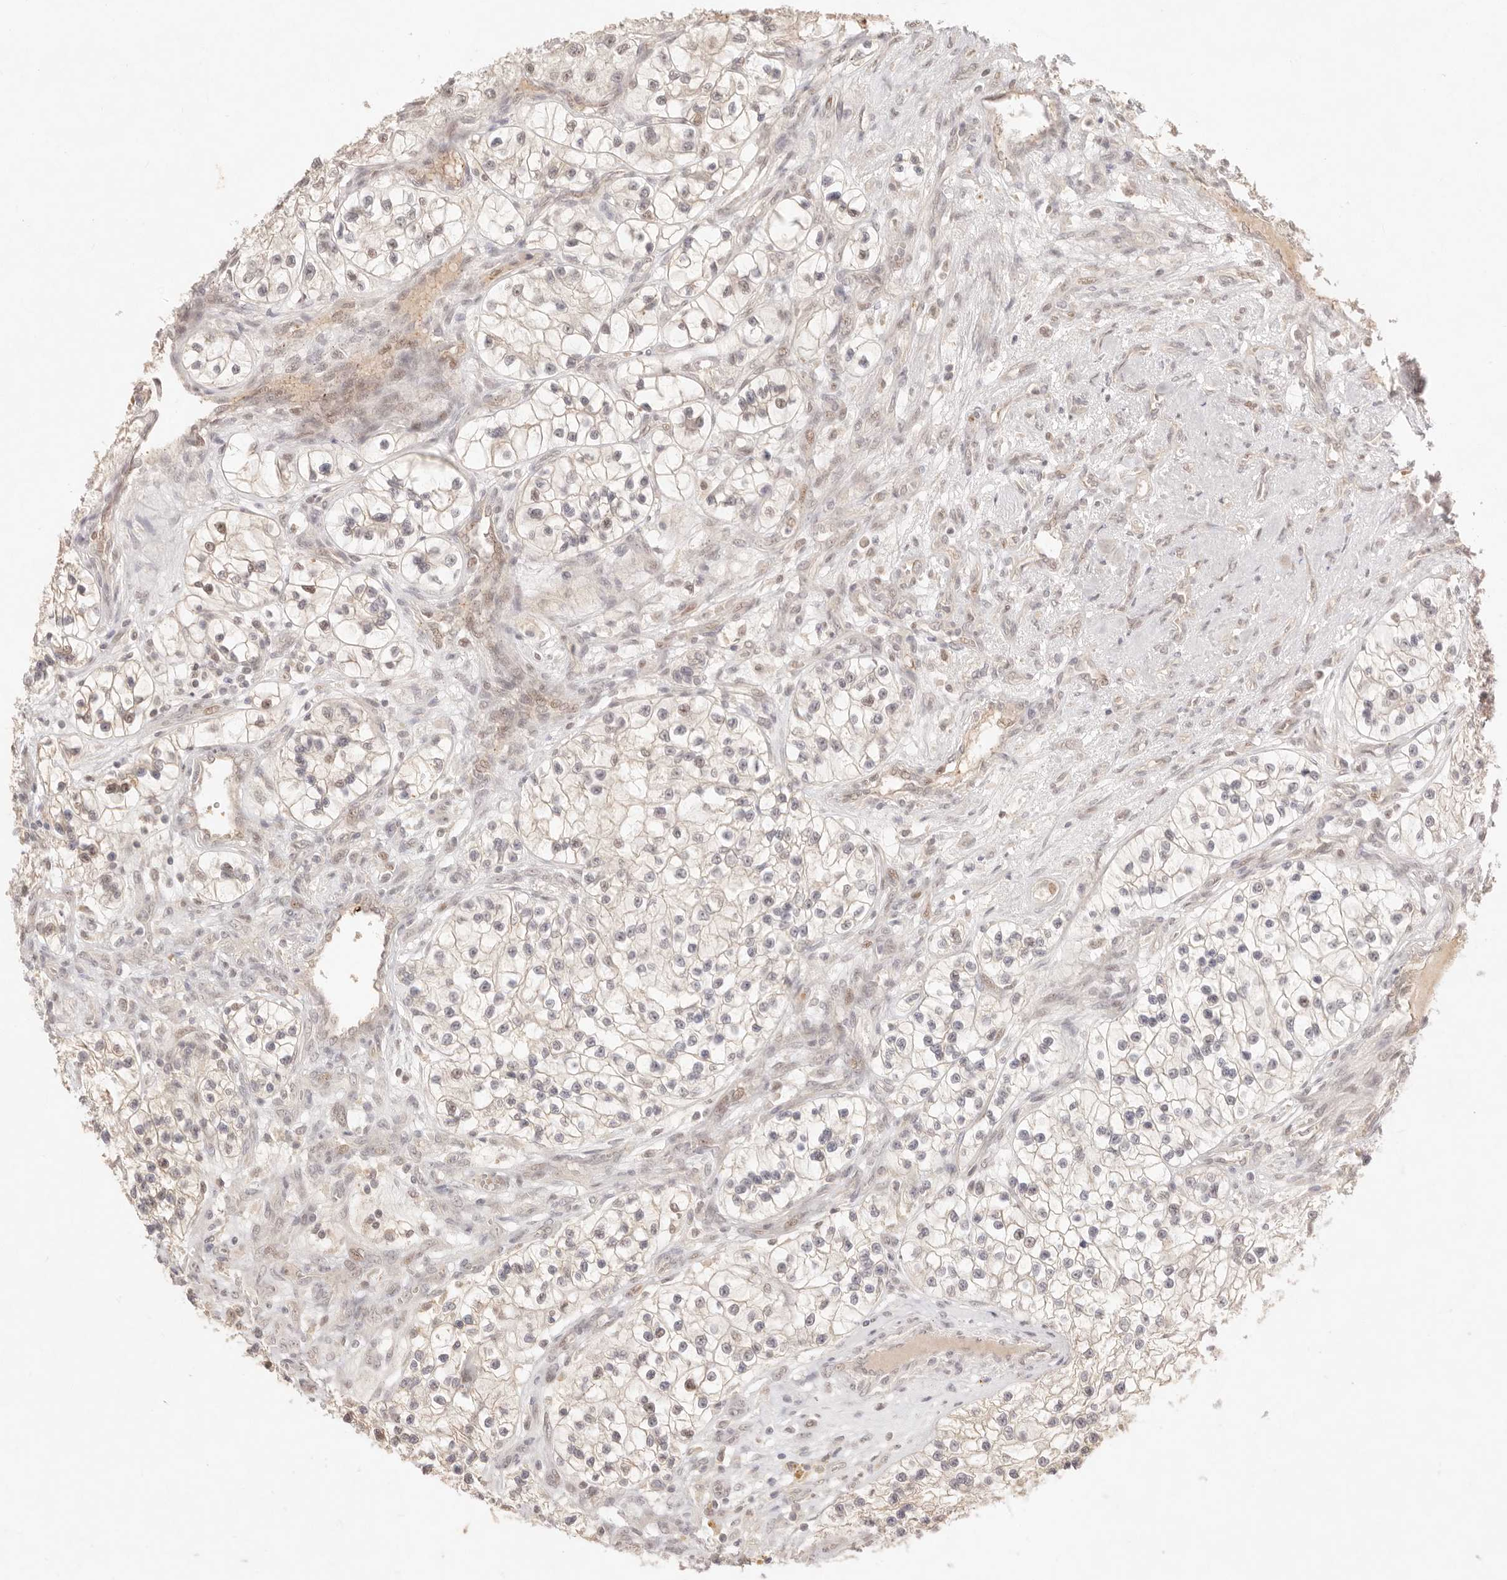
{"staining": {"intensity": "weak", "quantity": "<25%", "location": "nuclear"}, "tissue": "renal cancer", "cell_type": "Tumor cells", "image_type": "cancer", "snomed": [{"axis": "morphology", "description": "Adenocarcinoma, NOS"}, {"axis": "topography", "description": "Kidney"}], "caption": "Immunohistochemistry histopathology image of human renal adenocarcinoma stained for a protein (brown), which reveals no positivity in tumor cells. The staining is performed using DAB brown chromogen with nuclei counter-stained in using hematoxylin.", "gene": "MEP1A", "patient": {"sex": "female", "age": 57}}